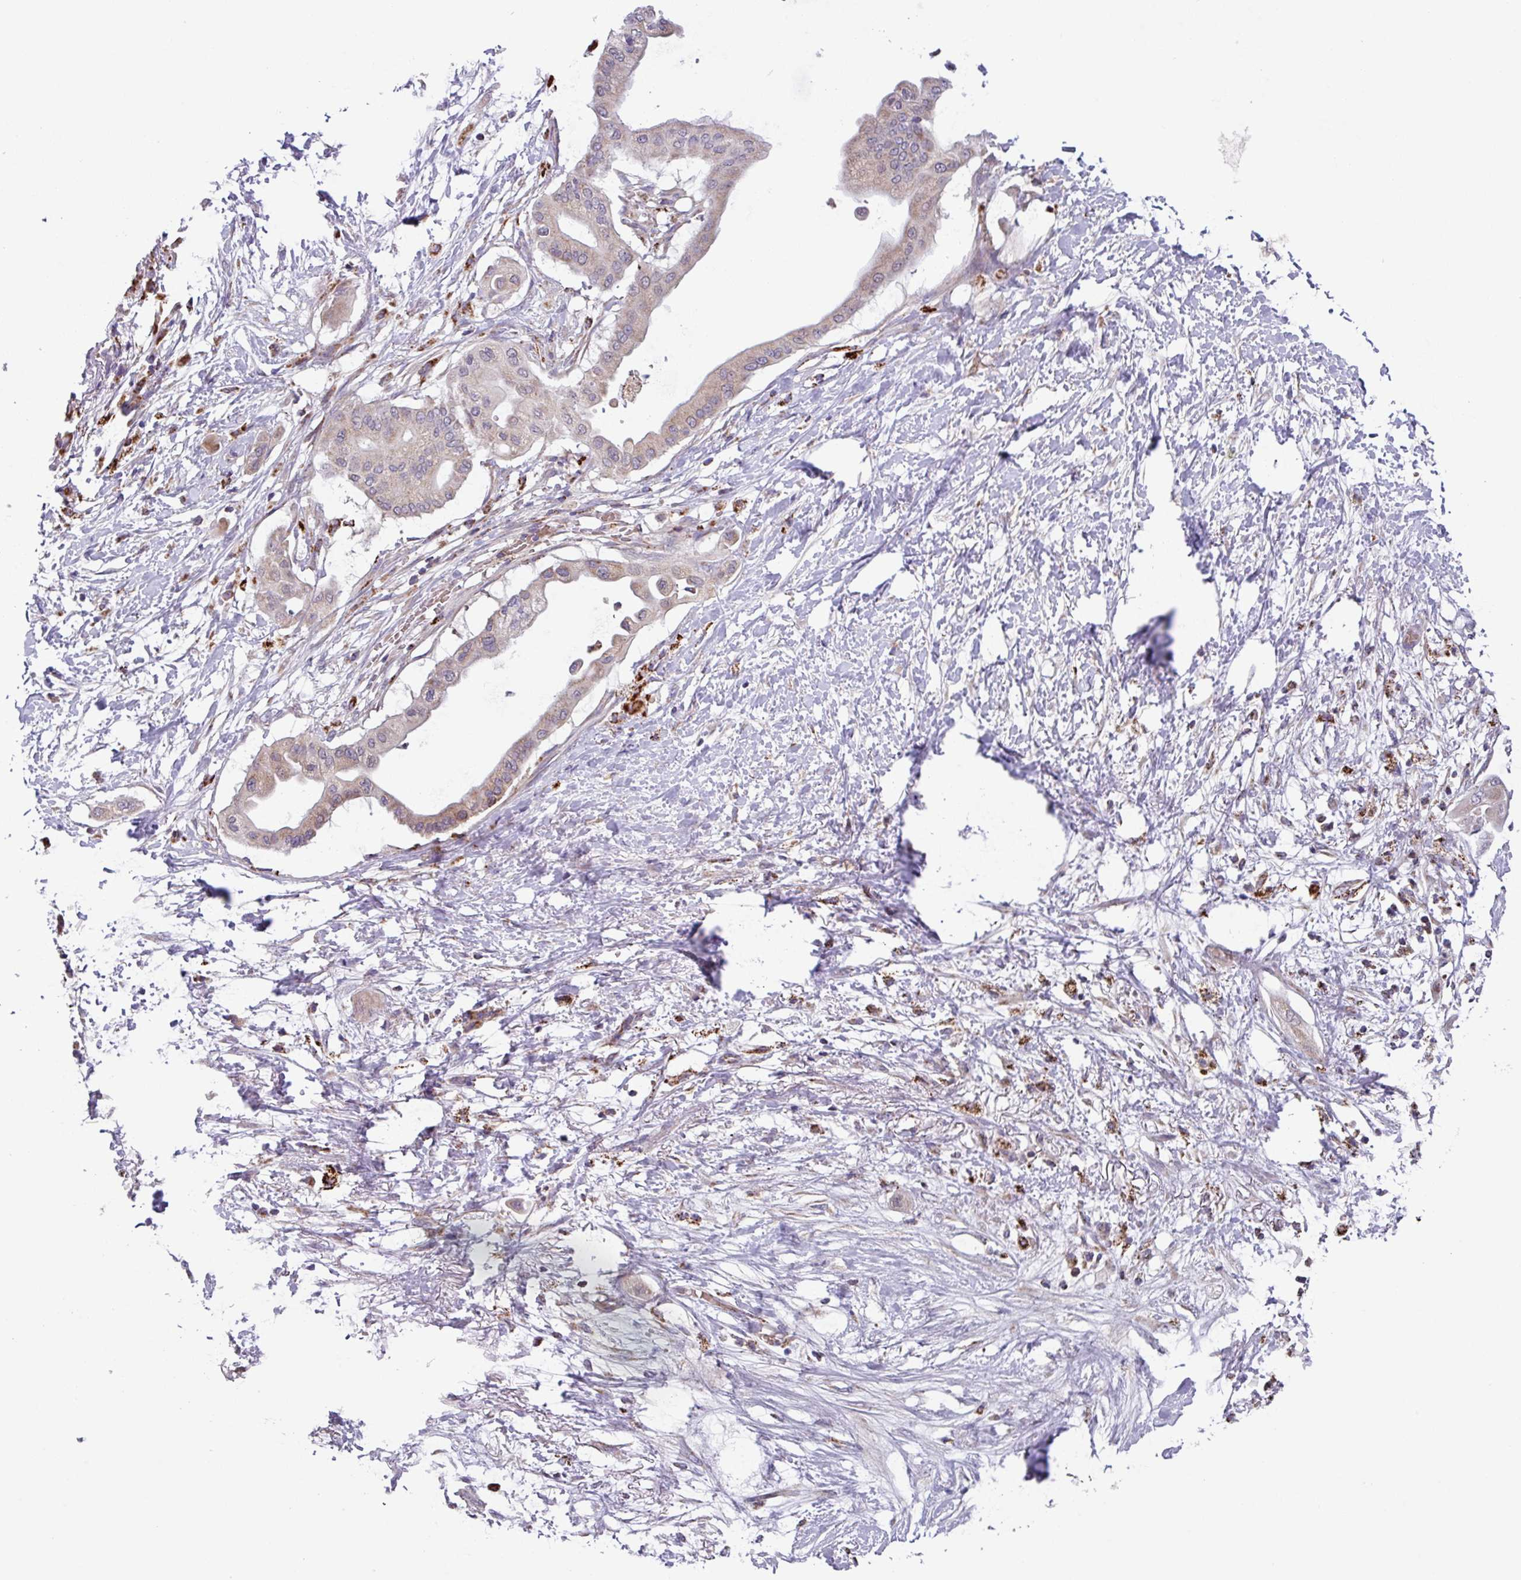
{"staining": {"intensity": "weak", "quantity": "<25%", "location": "cytoplasmic/membranous"}, "tissue": "pancreatic cancer", "cell_type": "Tumor cells", "image_type": "cancer", "snomed": [{"axis": "morphology", "description": "Adenocarcinoma, NOS"}, {"axis": "topography", "description": "Pancreas"}], "caption": "The micrograph demonstrates no significant staining in tumor cells of adenocarcinoma (pancreatic). The staining was performed using DAB to visualize the protein expression in brown, while the nuclei were stained in blue with hematoxylin (Magnification: 20x).", "gene": "AKIRIN1", "patient": {"sex": "male", "age": 68}}